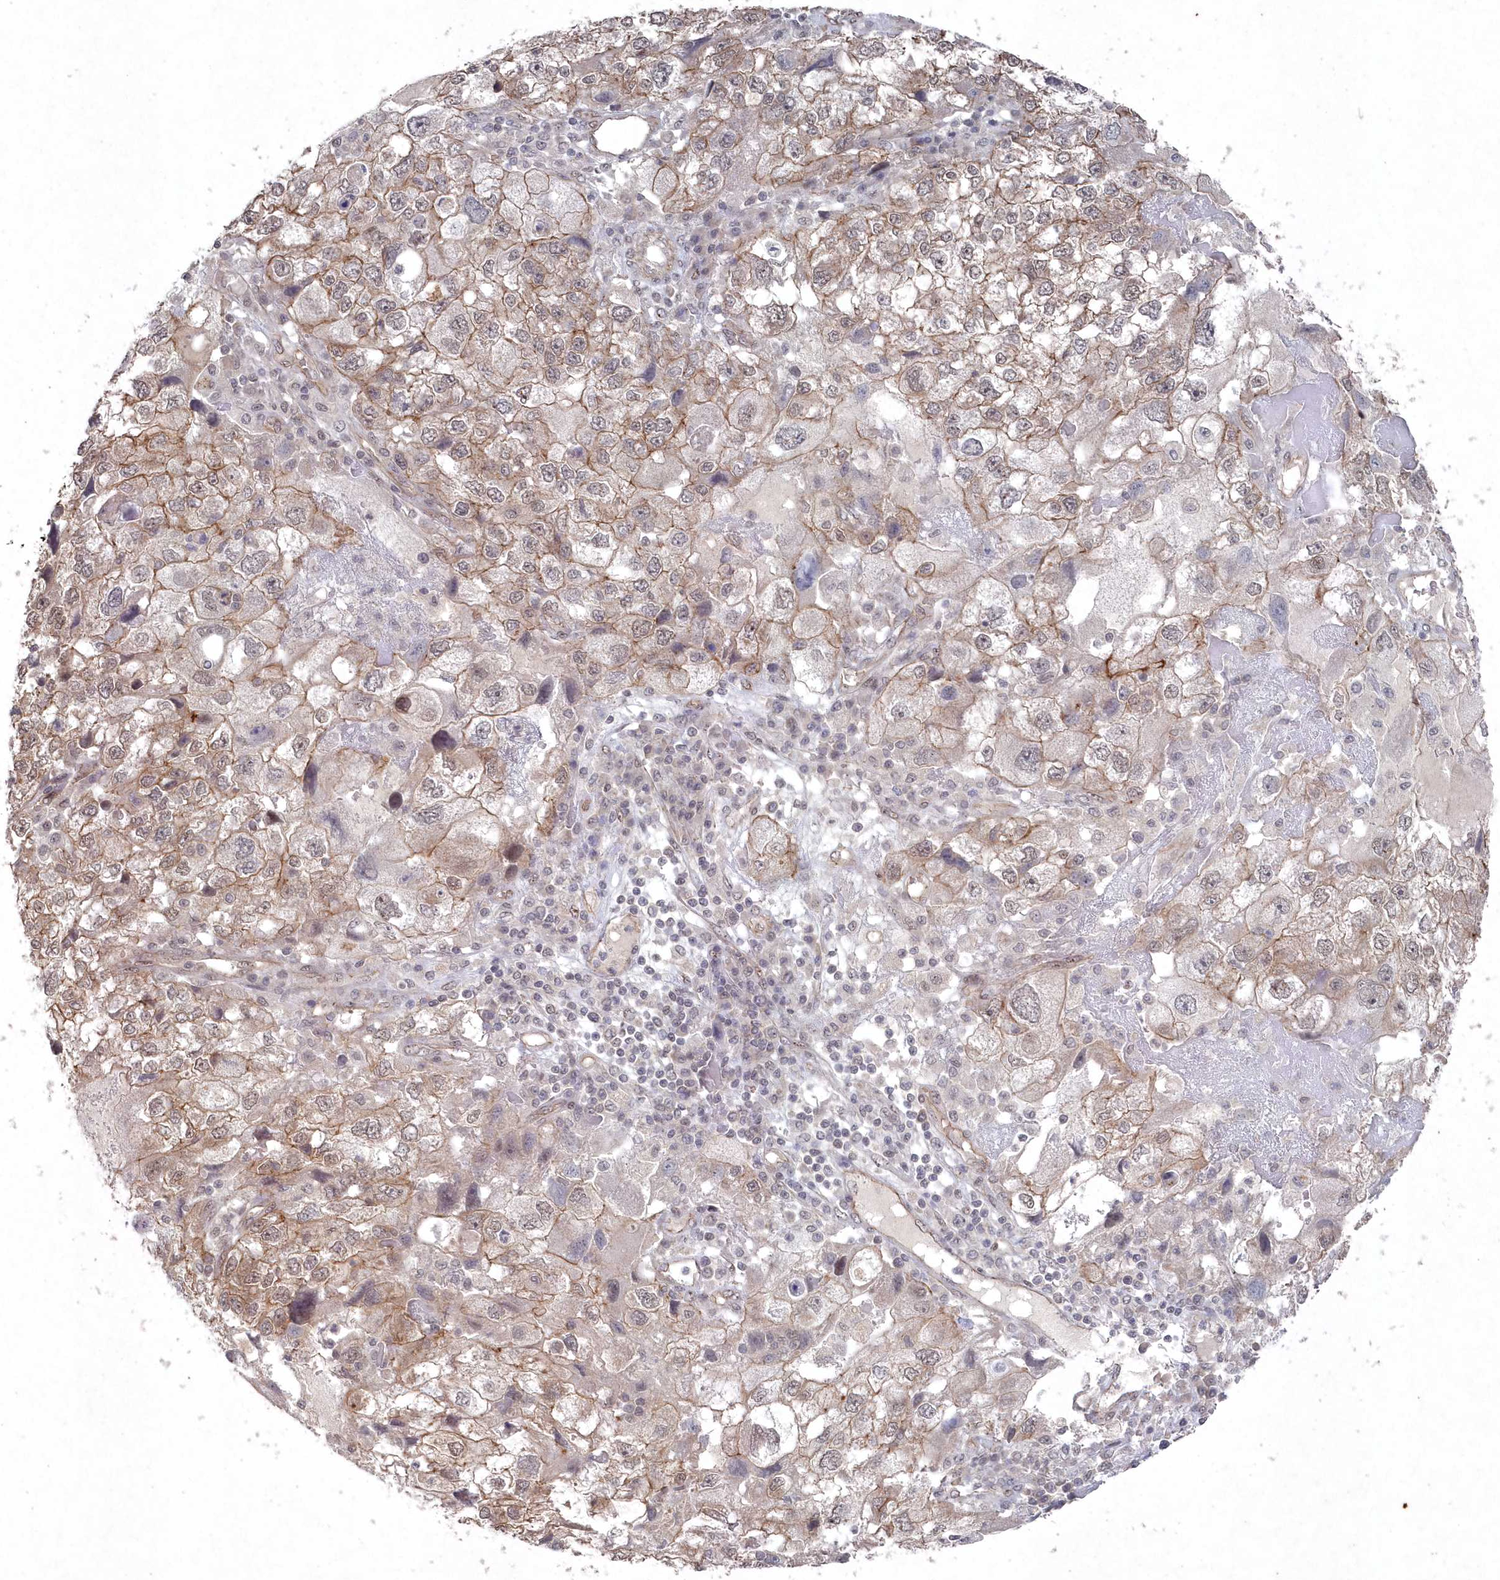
{"staining": {"intensity": "moderate", "quantity": ">75%", "location": "cytoplasmic/membranous"}, "tissue": "endometrial cancer", "cell_type": "Tumor cells", "image_type": "cancer", "snomed": [{"axis": "morphology", "description": "Adenocarcinoma, NOS"}, {"axis": "topography", "description": "Endometrium"}], "caption": "Protein expression analysis of adenocarcinoma (endometrial) demonstrates moderate cytoplasmic/membranous staining in approximately >75% of tumor cells. (DAB (3,3'-diaminobenzidine) IHC, brown staining for protein, blue staining for nuclei).", "gene": "VSIG2", "patient": {"sex": "female", "age": 49}}